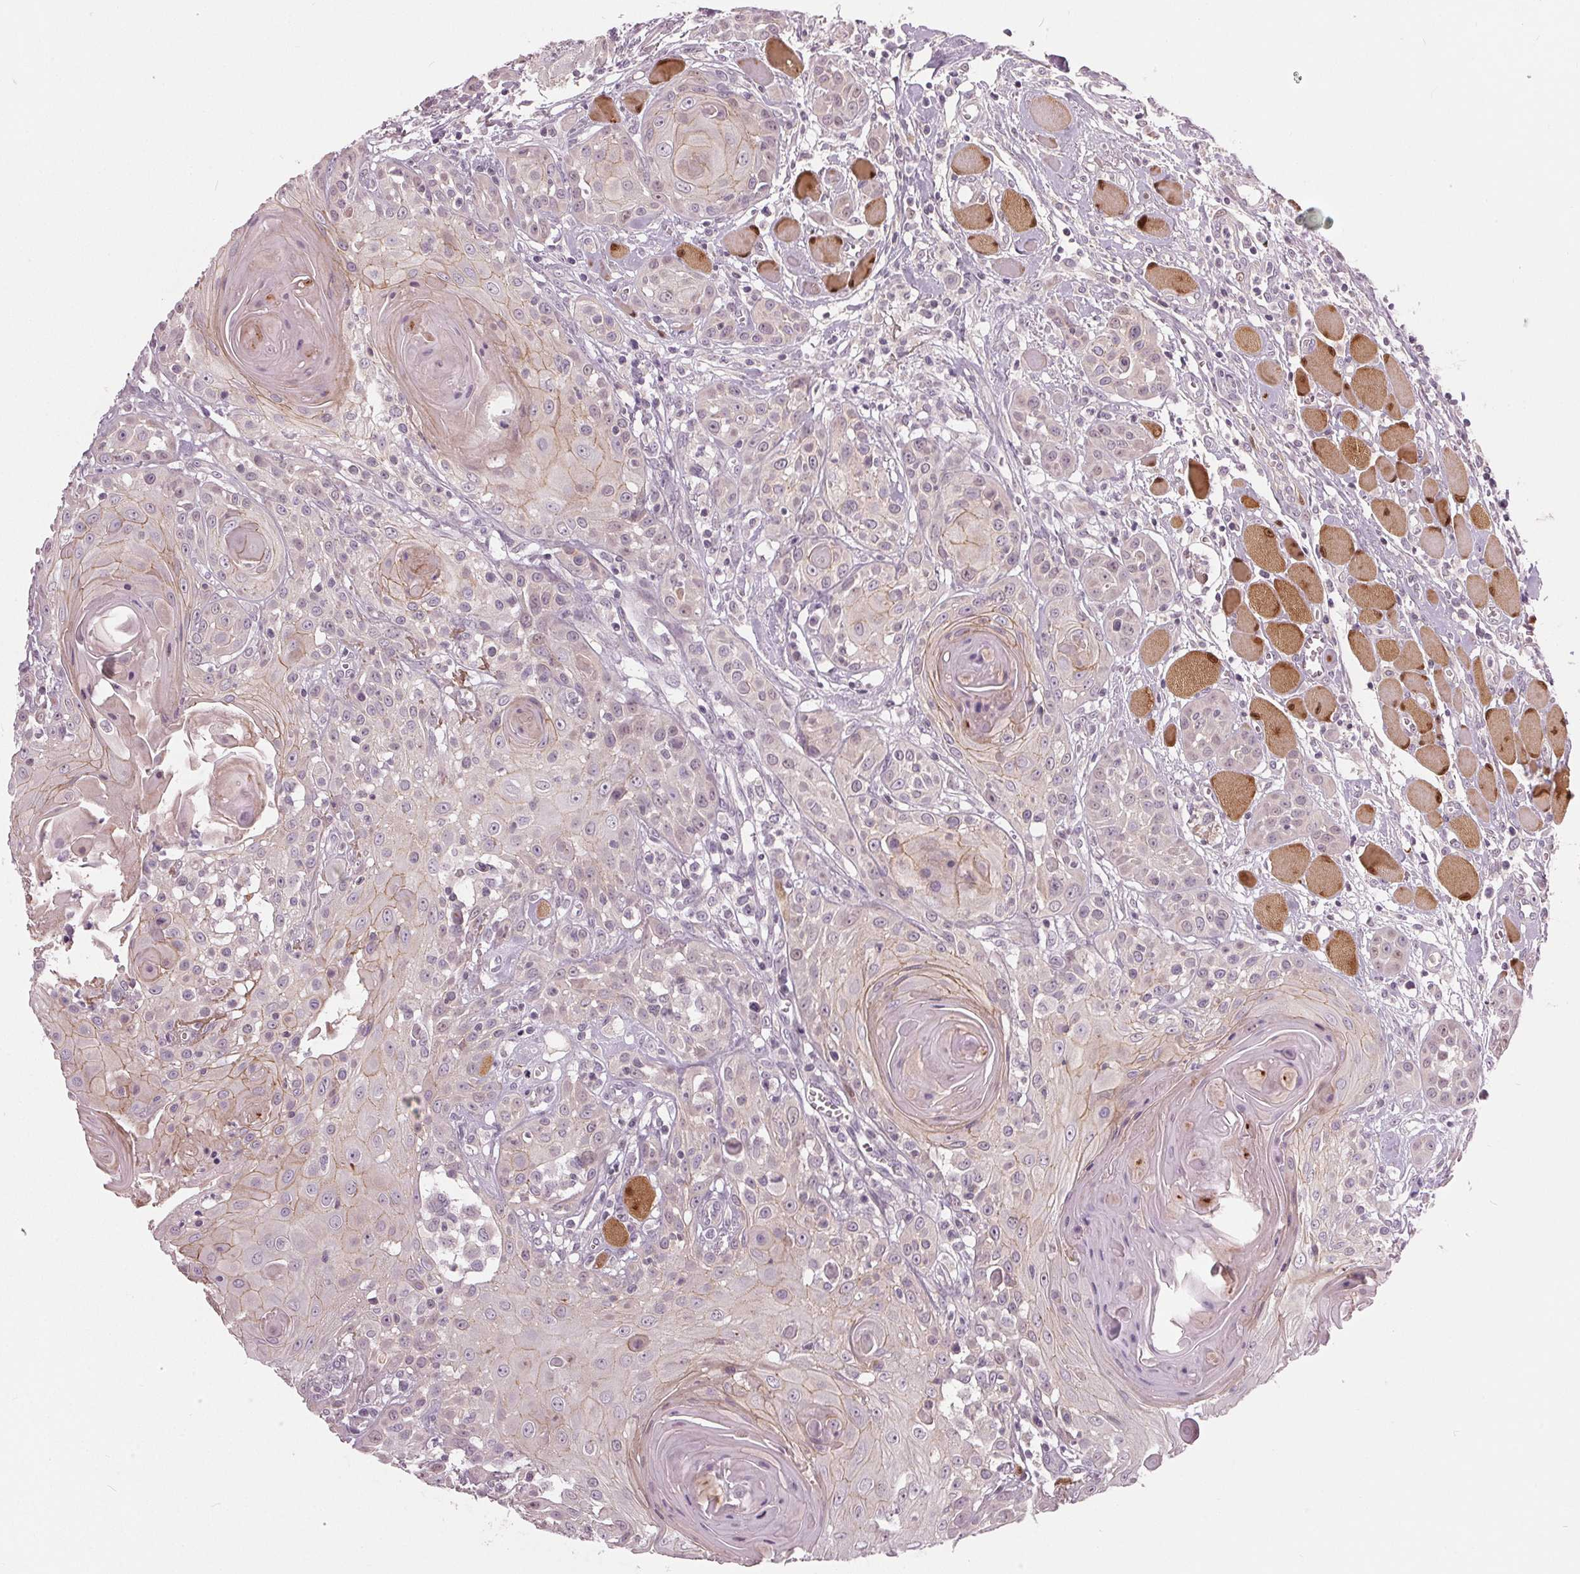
{"staining": {"intensity": "weak", "quantity": "<25%", "location": "cytoplasmic/membranous"}, "tissue": "head and neck cancer", "cell_type": "Tumor cells", "image_type": "cancer", "snomed": [{"axis": "morphology", "description": "Squamous cell carcinoma, NOS"}, {"axis": "topography", "description": "Head-Neck"}], "caption": "A histopathology image of head and neck cancer (squamous cell carcinoma) stained for a protein exhibits no brown staining in tumor cells.", "gene": "ZNF605", "patient": {"sex": "female", "age": 80}}